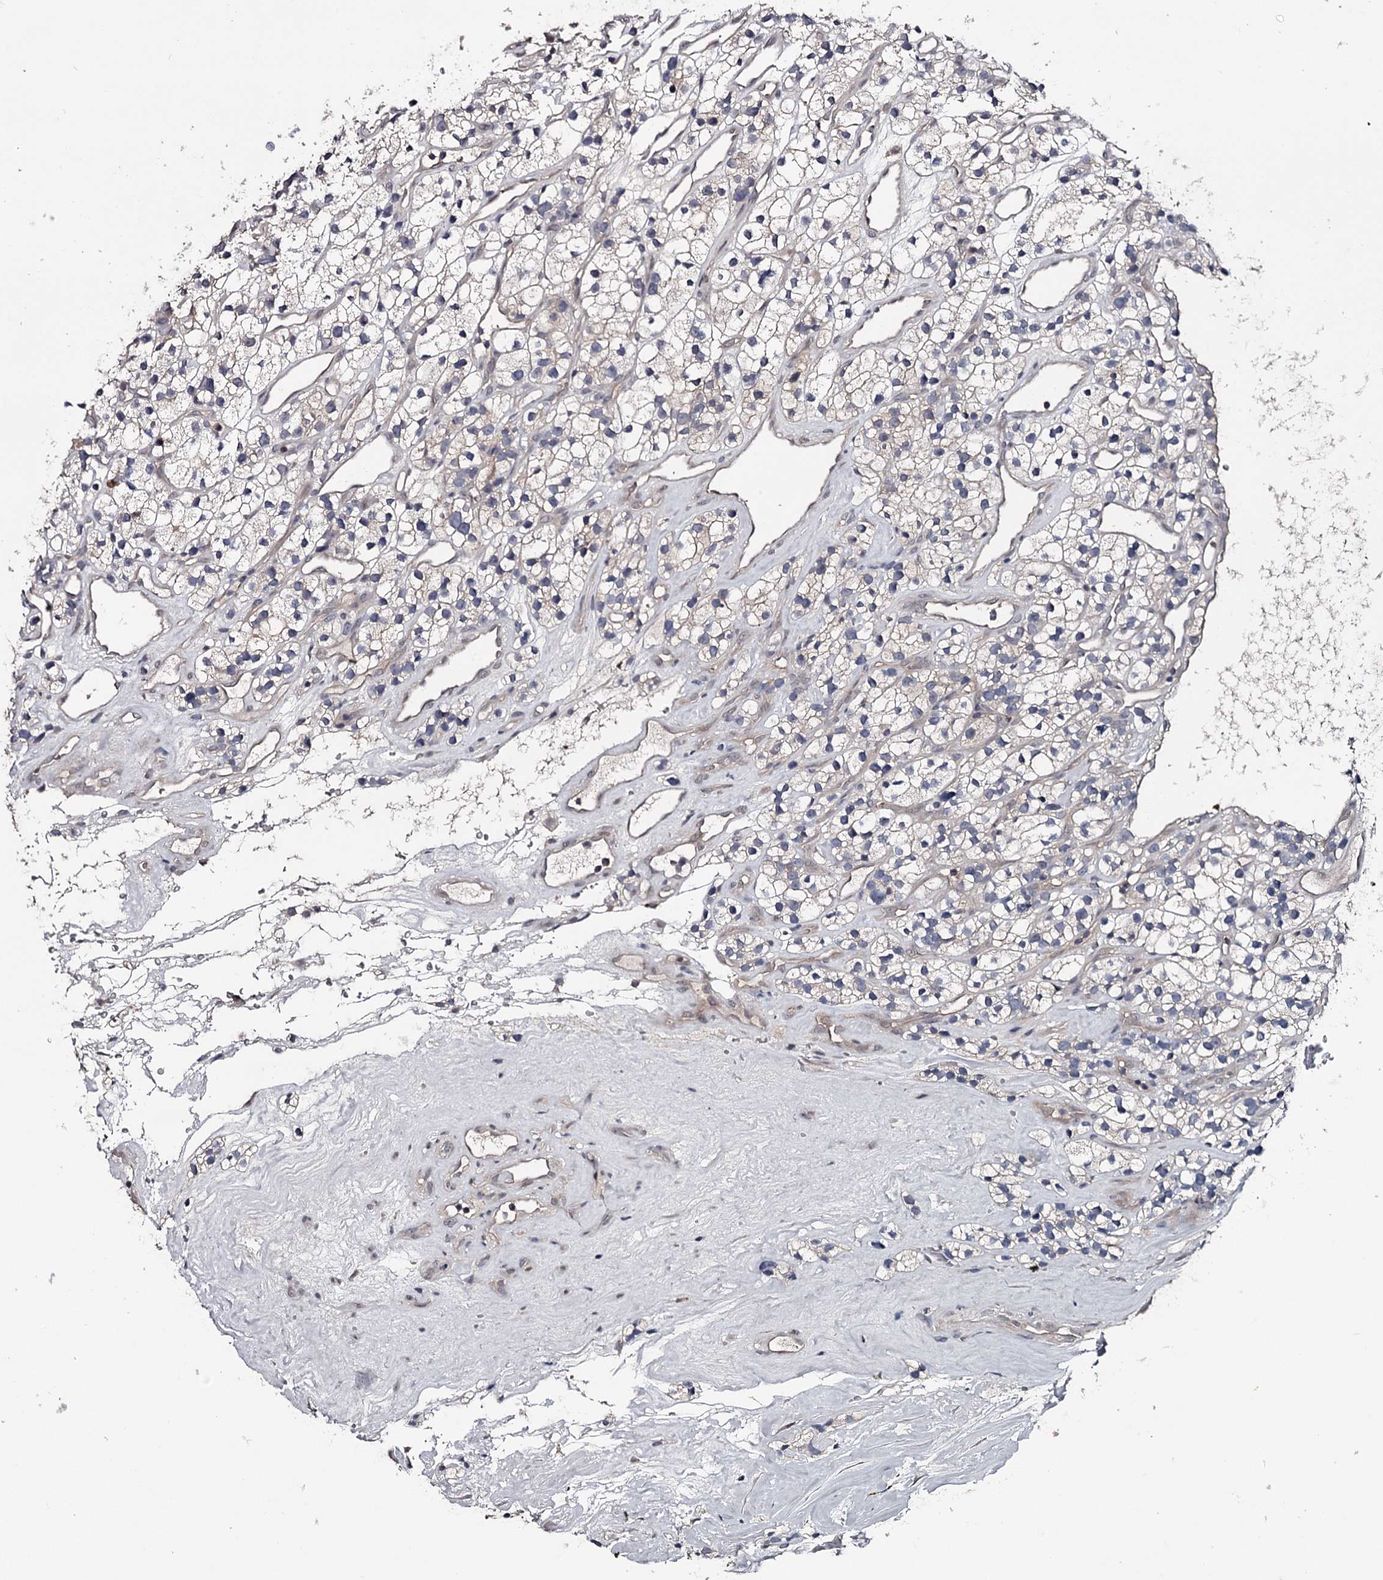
{"staining": {"intensity": "negative", "quantity": "none", "location": "none"}, "tissue": "renal cancer", "cell_type": "Tumor cells", "image_type": "cancer", "snomed": [{"axis": "morphology", "description": "Adenocarcinoma, NOS"}, {"axis": "topography", "description": "Kidney"}], "caption": "Immunohistochemistry (IHC) of human renal adenocarcinoma displays no expression in tumor cells.", "gene": "GTSF1", "patient": {"sex": "female", "age": 57}}